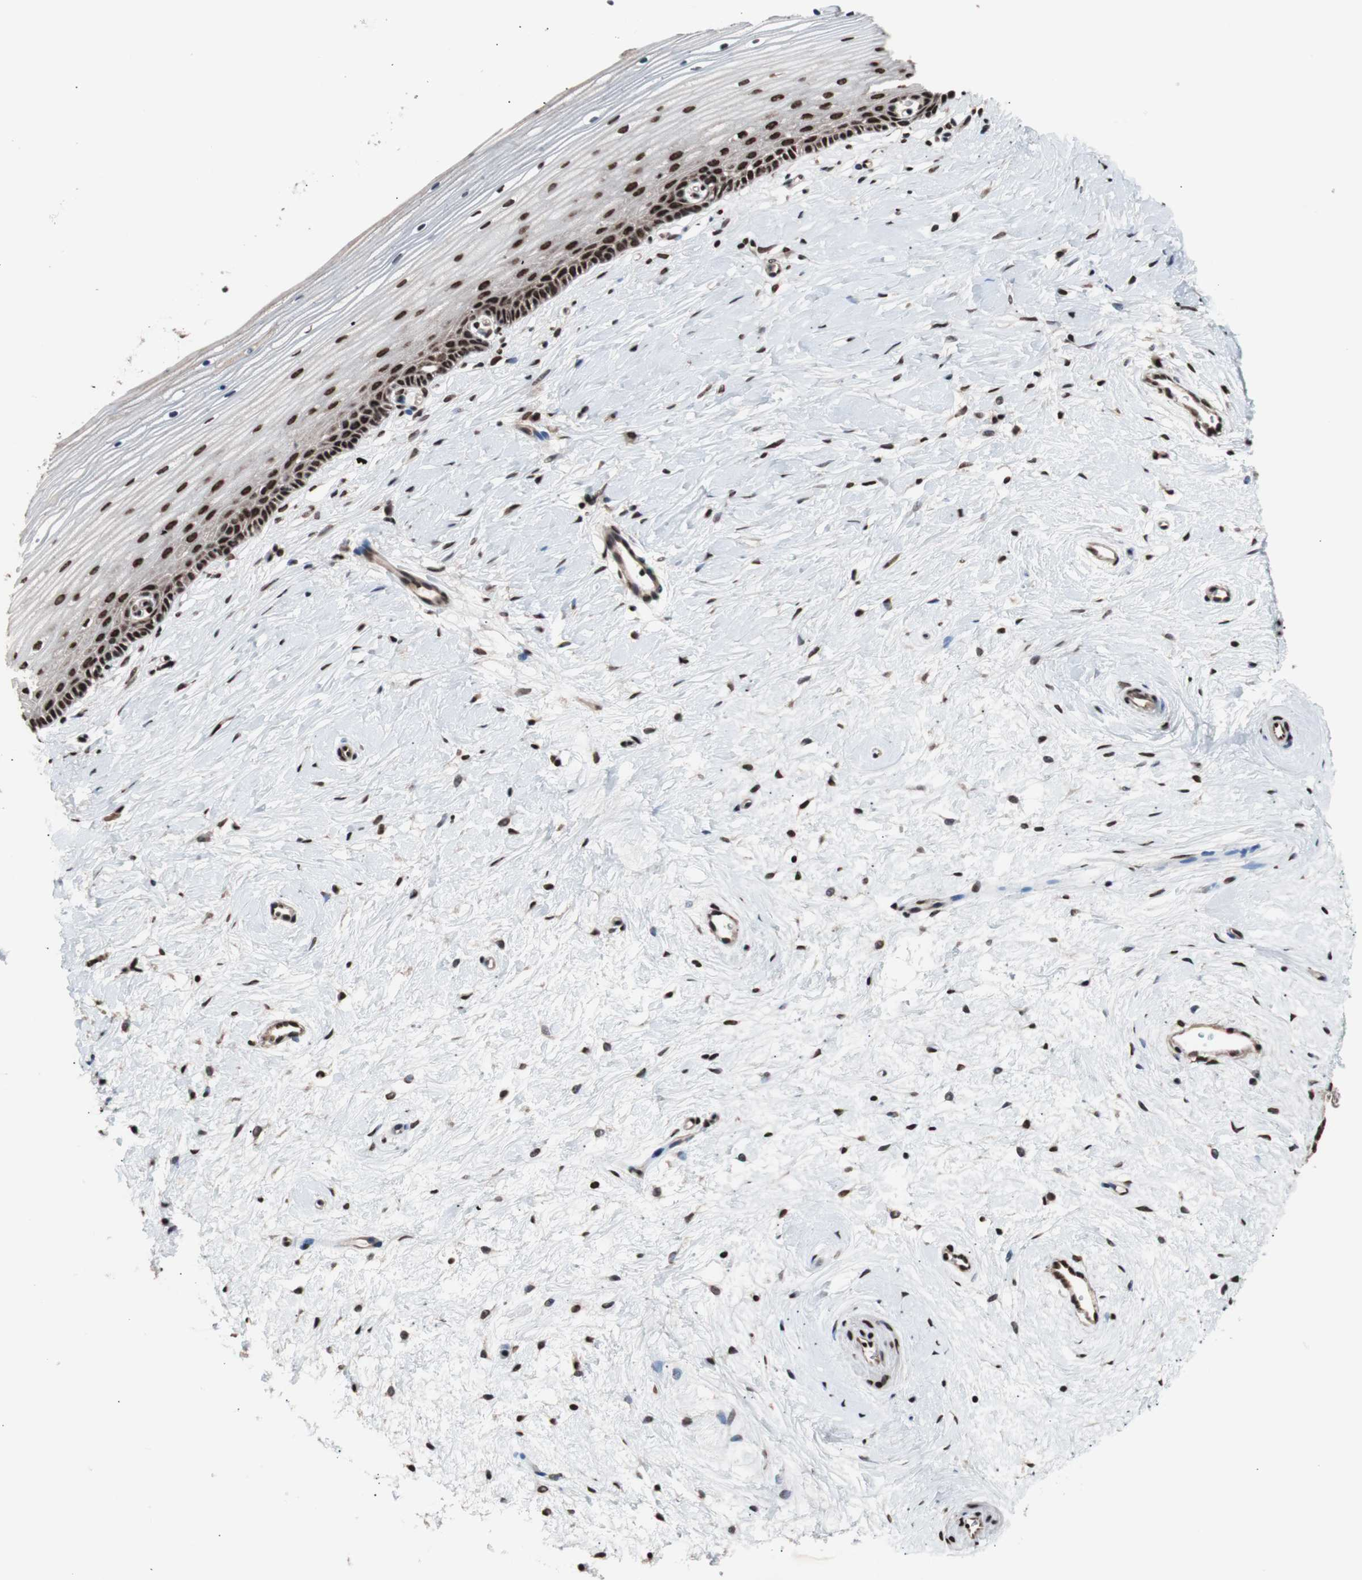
{"staining": {"intensity": "strong", "quantity": ">75%", "location": "nuclear"}, "tissue": "cervix", "cell_type": "Glandular cells", "image_type": "normal", "snomed": [{"axis": "morphology", "description": "Normal tissue, NOS"}, {"axis": "topography", "description": "Cervix"}], "caption": "DAB immunohistochemical staining of benign human cervix demonstrates strong nuclear protein expression in approximately >75% of glandular cells. (DAB IHC with brightfield microscopy, high magnification).", "gene": "POGZ", "patient": {"sex": "female", "age": 39}}